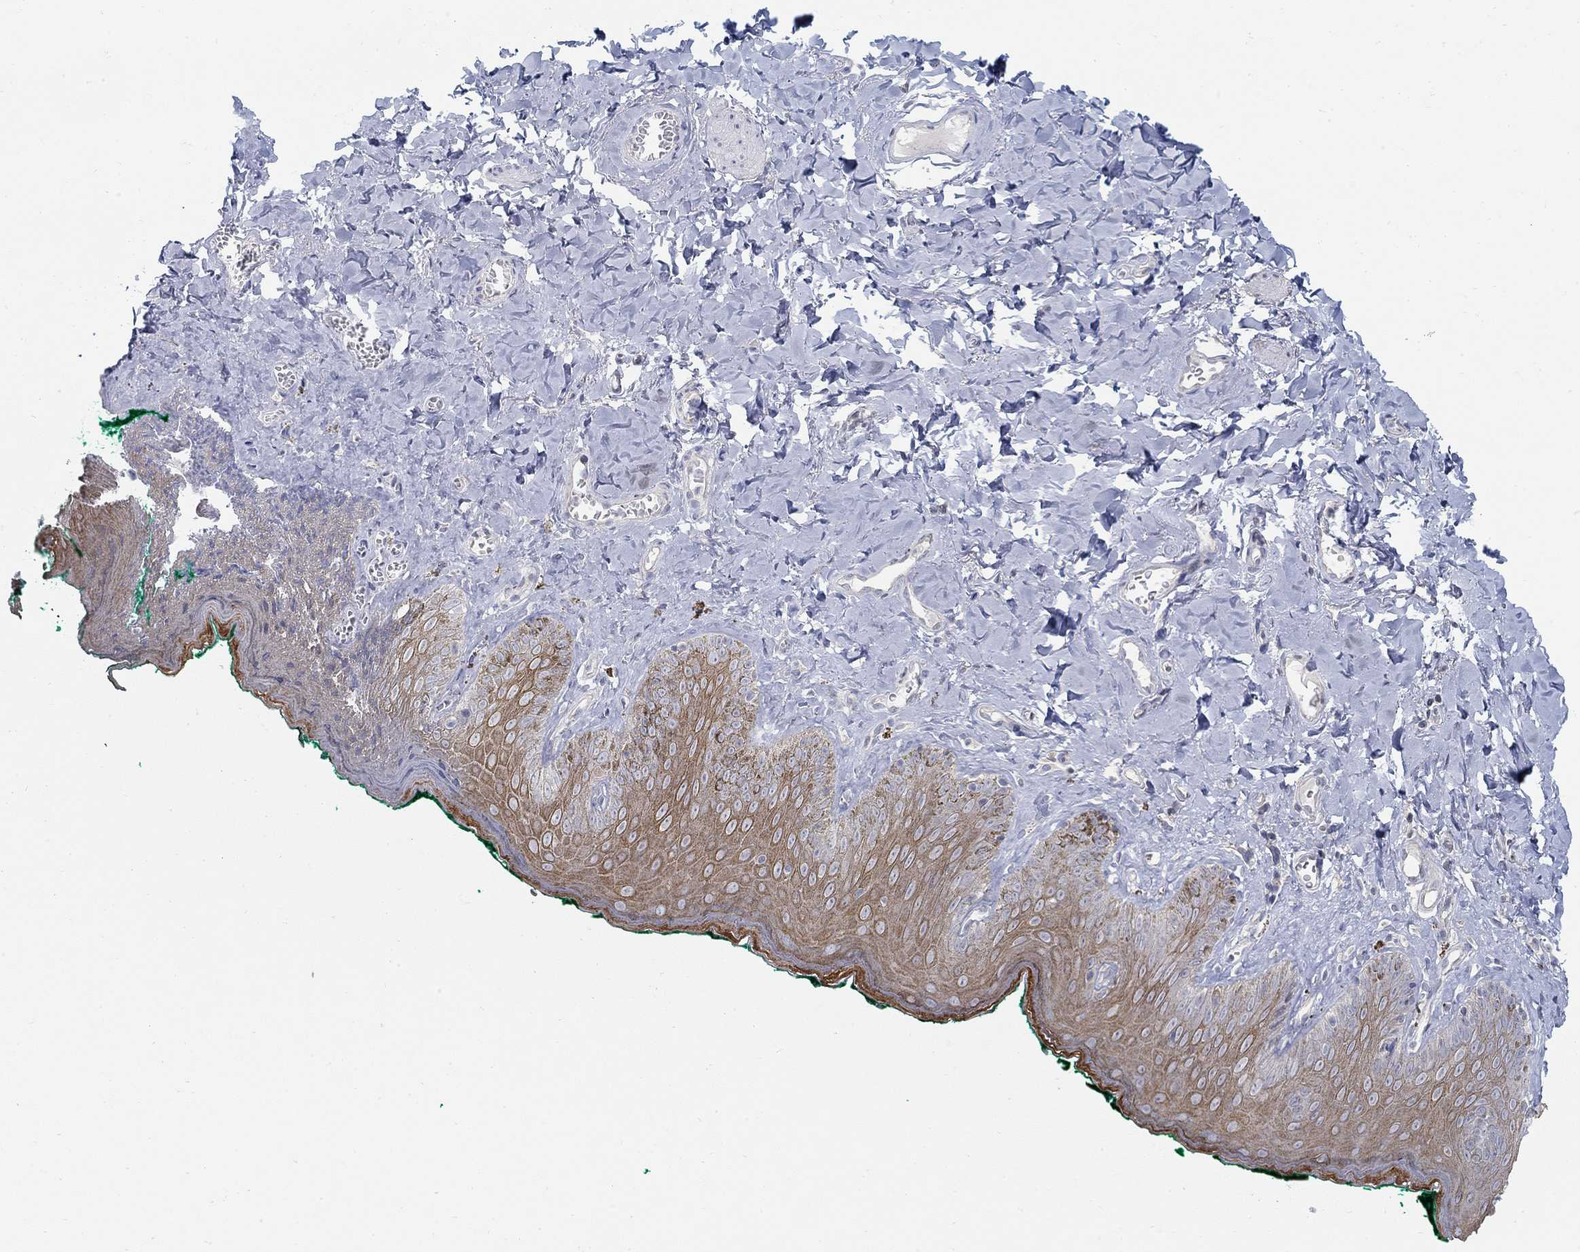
{"staining": {"intensity": "moderate", "quantity": "25%-75%", "location": "cytoplasmic/membranous"}, "tissue": "skin", "cell_type": "Epidermal cells", "image_type": "normal", "snomed": [{"axis": "morphology", "description": "Normal tissue, NOS"}, {"axis": "topography", "description": "Vulva"}], "caption": "Skin was stained to show a protein in brown. There is medium levels of moderate cytoplasmic/membranous expression in about 25%-75% of epidermal cells. (DAB (3,3'-diaminobenzidine) IHC, brown staining for protein, blue staining for nuclei).", "gene": "ANO7", "patient": {"sex": "female", "age": 66}}